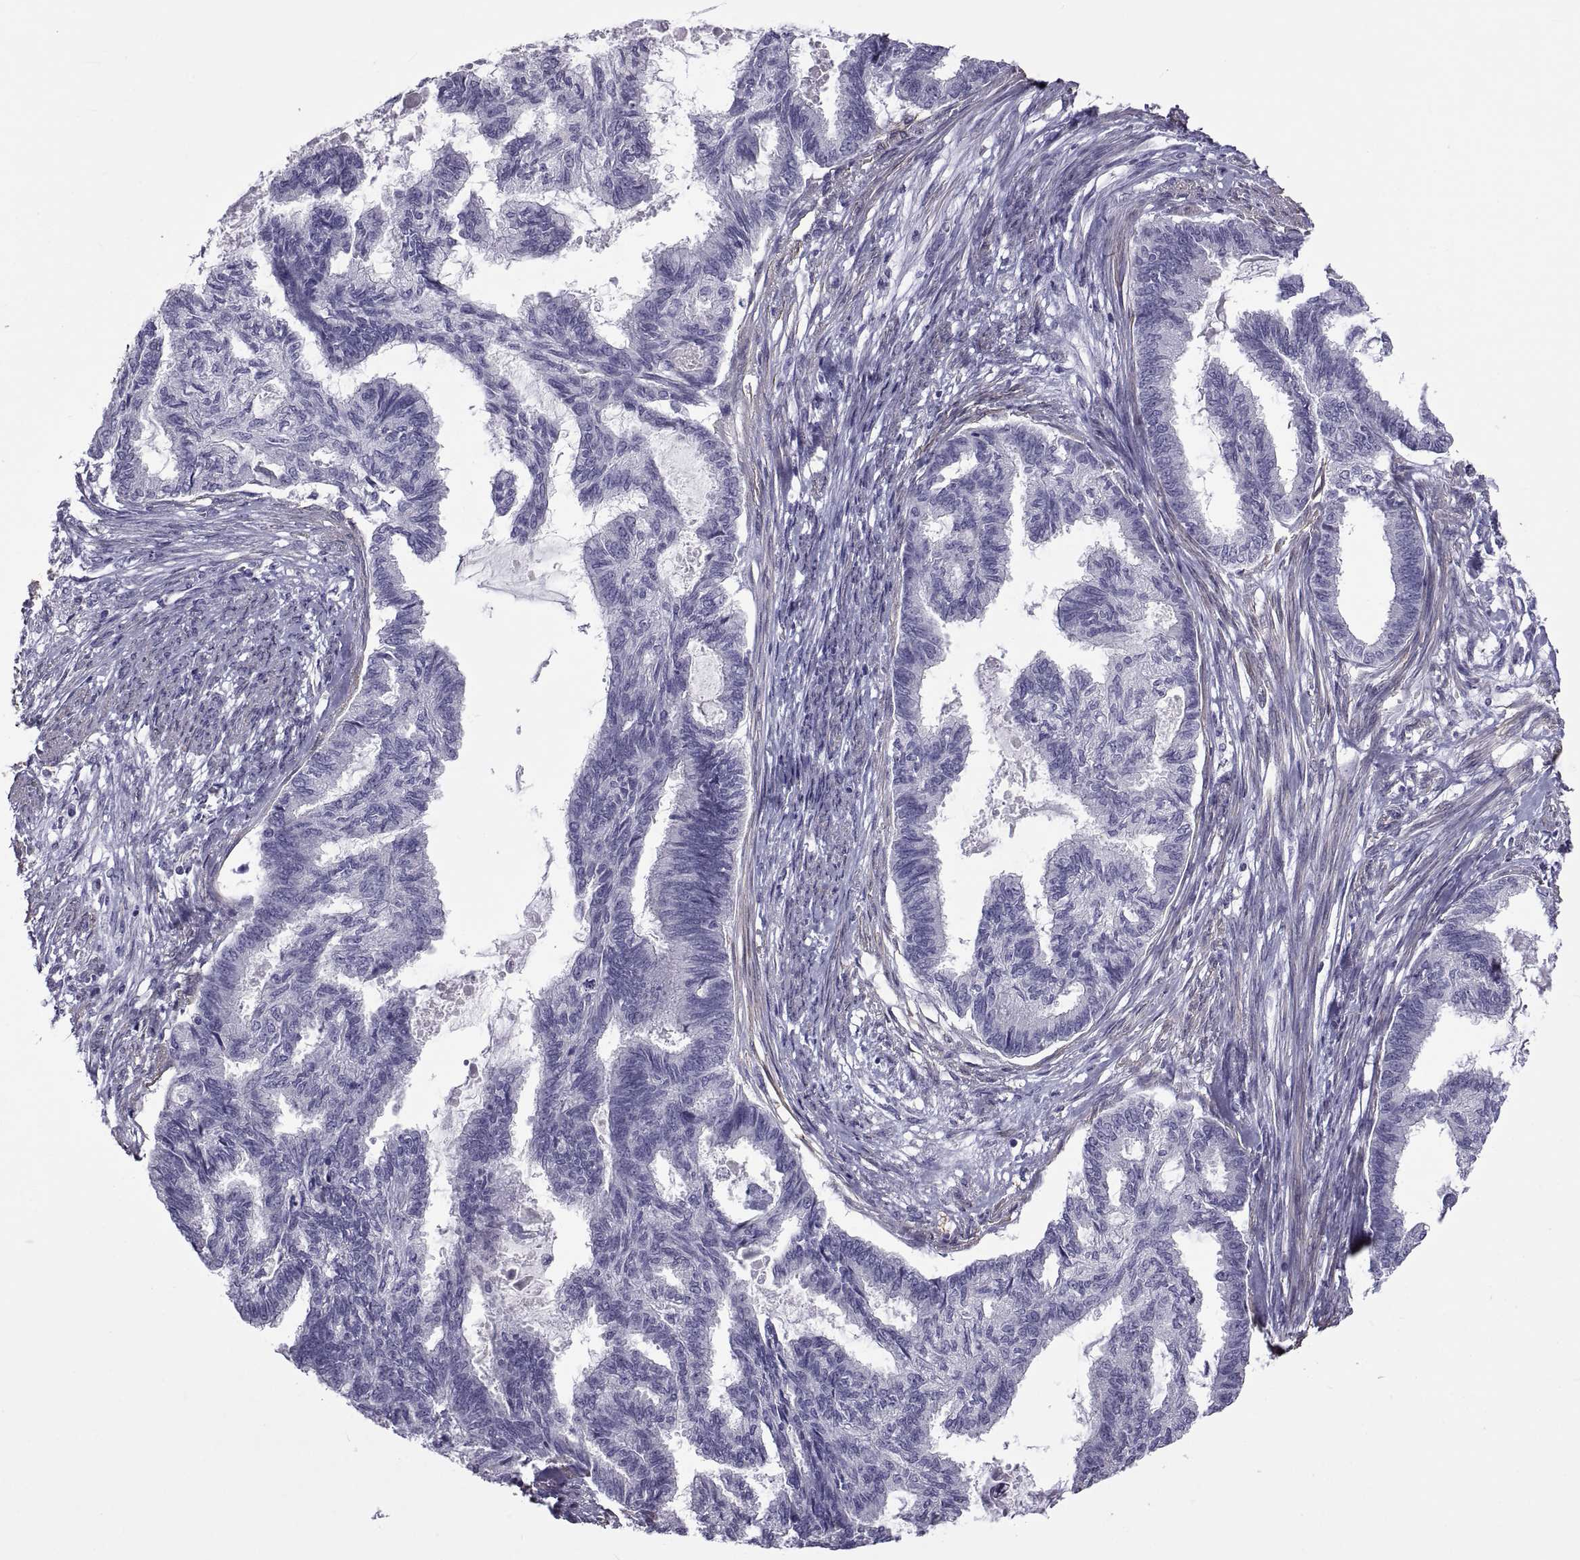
{"staining": {"intensity": "negative", "quantity": "none", "location": "none"}, "tissue": "endometrial cancer", "cell_type": "Tumor cells", "image_type": "cancer", "snomed": [{"axis": "morphology", "description": "Adenocarcinoma, NOS"}, {"axis": "topography", "description": "Endometrium"}], "caption": "A high-resolution micrograph shows immunohistochemistry (IHC) staining of endometrial cancer (adenocarcinoma), which exhibits no significant expression in tumor cells. (Stains: DAB immunohistochemistry with hematoxylin counter stain, Microscopy: brightfield microscopy at high magnification).", "gene": "MAGEB1", "patient": {"sex": "female", "age": 86}}